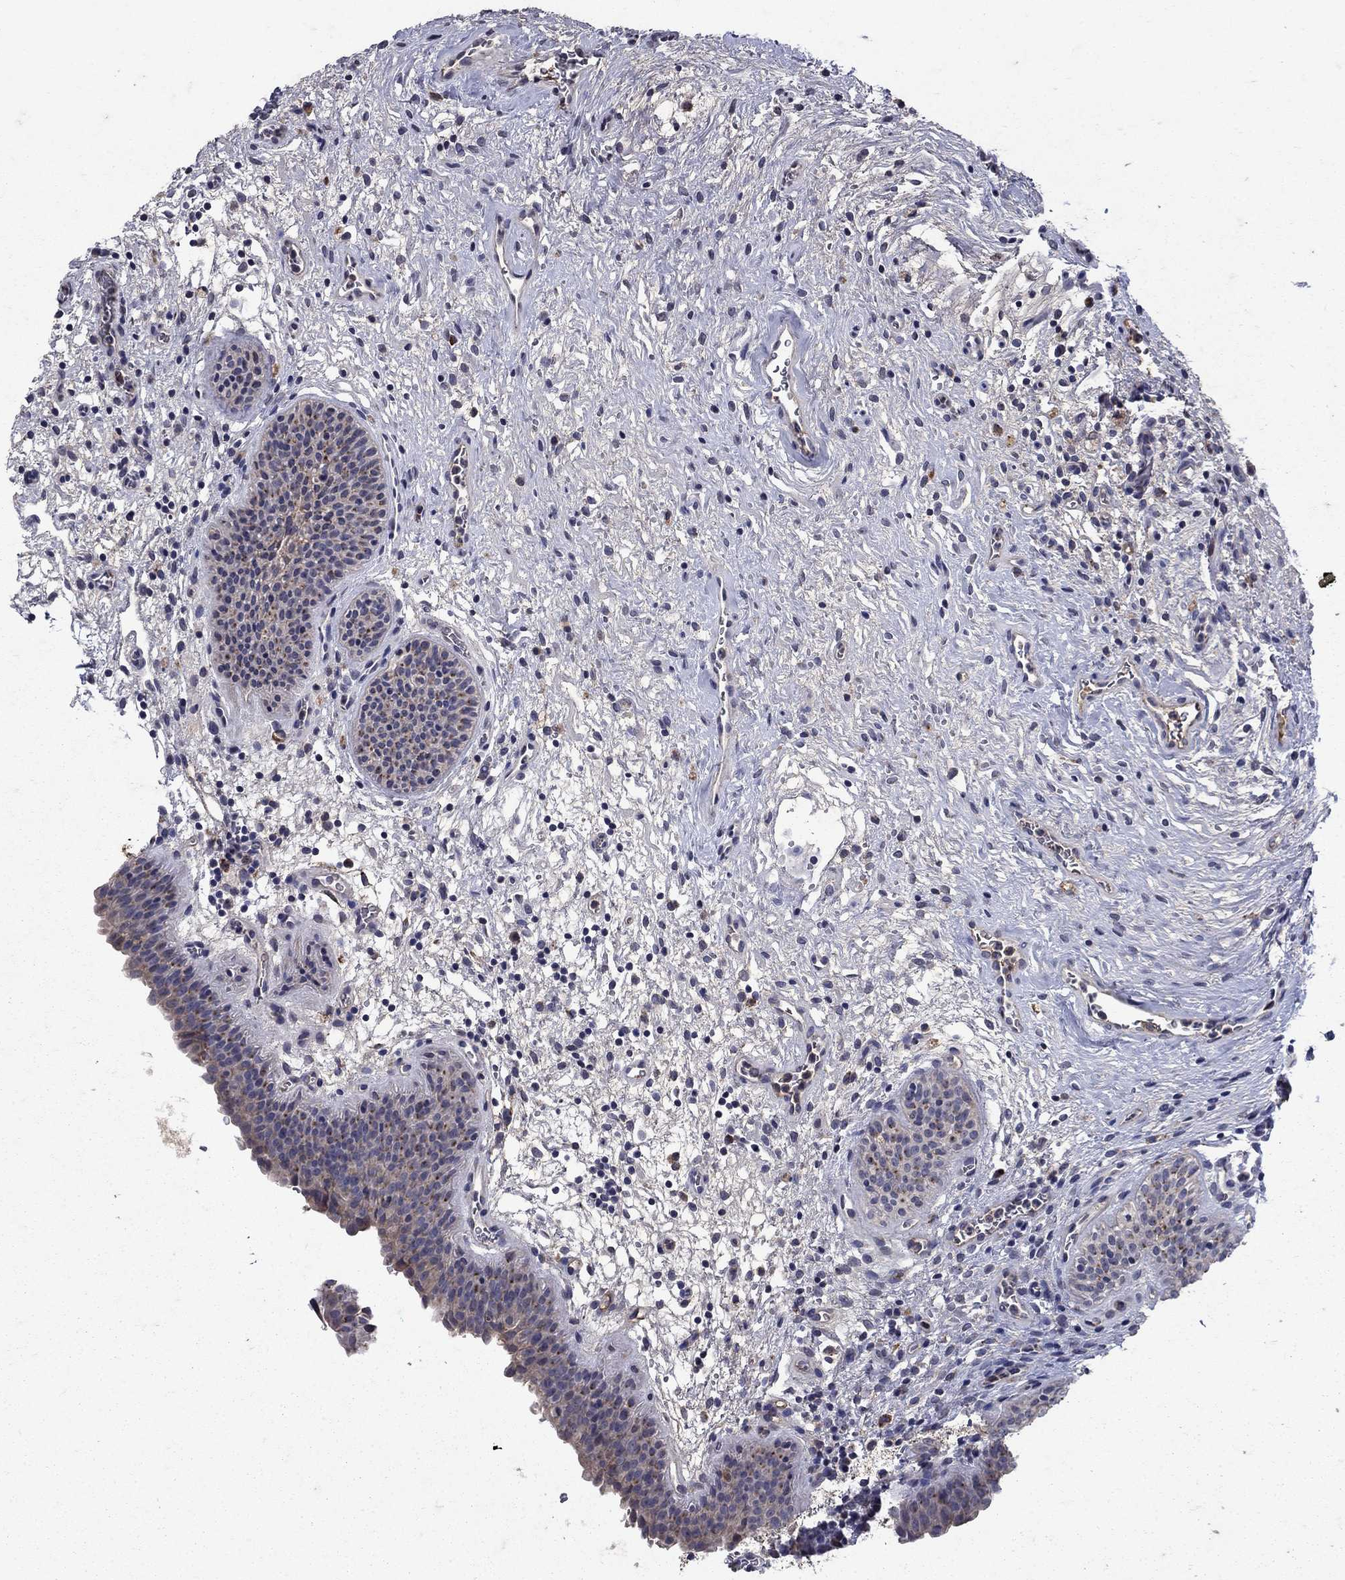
{"staining": {"intensity": "negative", "quantity": "none", "location": "none"}, "tissue": "urinary bladder", "cell_type": "Urothelial cells", "image_type": "normal", "snomed": [{"axis": "morphology", "description": "Normal tissue, NOS"}, {"axis": "topography", "description": "Urinary bladder"}], "caption": "DAB (3,3'-diaminobenzidine) immunohistochemical staining of normal urinary bladder reveals no significant staining in urothelial cells.", "gene": "NPC2", "patient": {"sex": "male", "age": 37}}